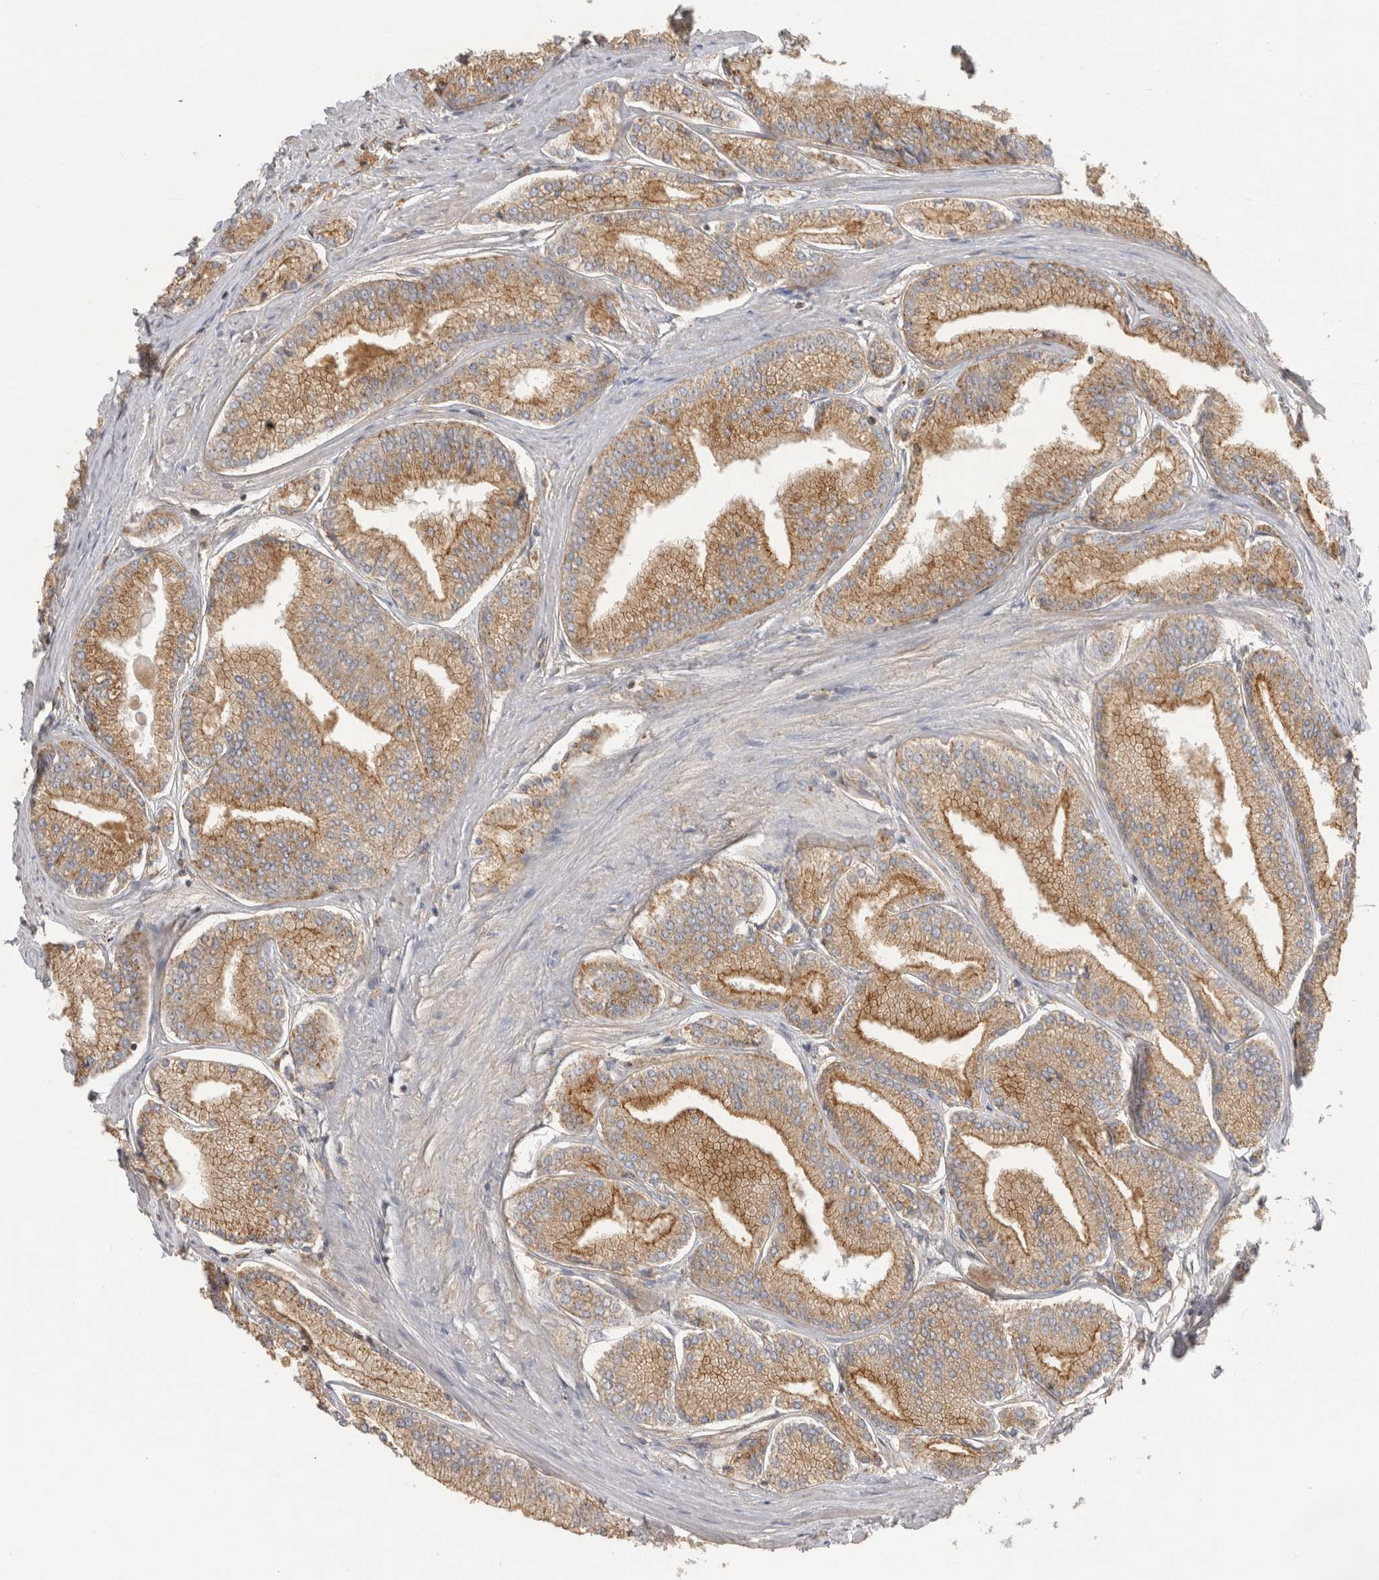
{"staining": {"intensity": "moderate", "quantity": ">75%", "location": "cytoplasmic/membranous"}, "tissue": "prostate cancer", "cell_type": "Tumor cells", "image_type": "cancer", "snomed": [{"axis": "morphology", "description": "Adenocarcinoma, Low grade"}, {"axis": "topography", "description": "Prostate"}], "caption": "Prostate cancer (adenocarcinoma (low-grade)) tissue demonstrates moderate cytoplasmic/membranous expression in approximately >75% of tumor cells (brown staining indicates protein expression, while blue staining denotes nuclei).", "gene": "CHMP6", "patient": {"sex": "male", "age": 52}}